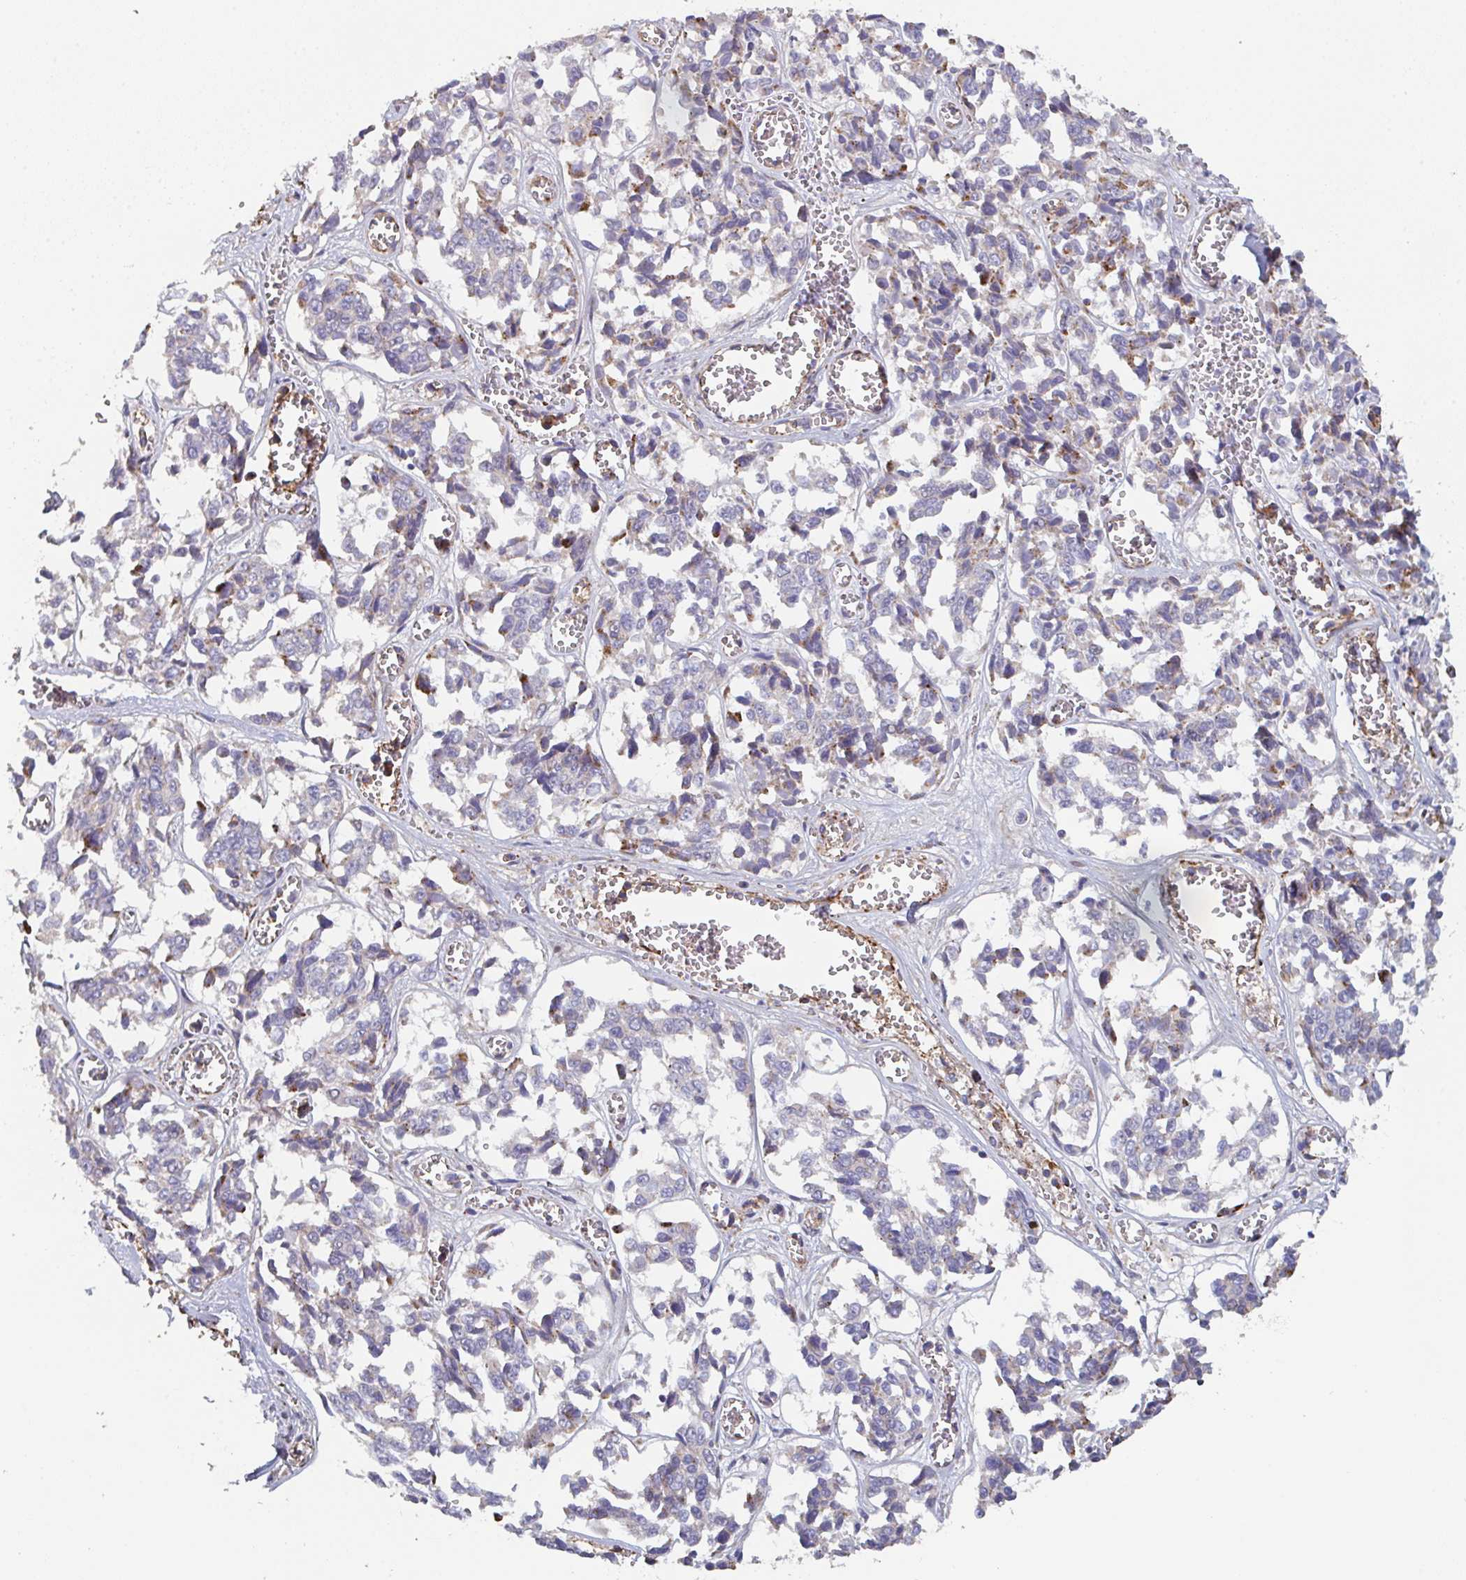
{"staining": {"intensity": "negative", "quantity": "none", "location": "none"}, "tissue": "melanoma", "cell_type": "Tumor cells", "image_type": "cancer", "snomed": [{"axis": "morphology", "description": "Malignant melanoma, NOS"}, {"axis": "topography", "description": "Skin"}], "caption": "This is an immunohistochemistry image of melanoma. There is no expression in tumor cells.", "gene": "FZD2", "patient": {"sex": "female", "age": 64}}